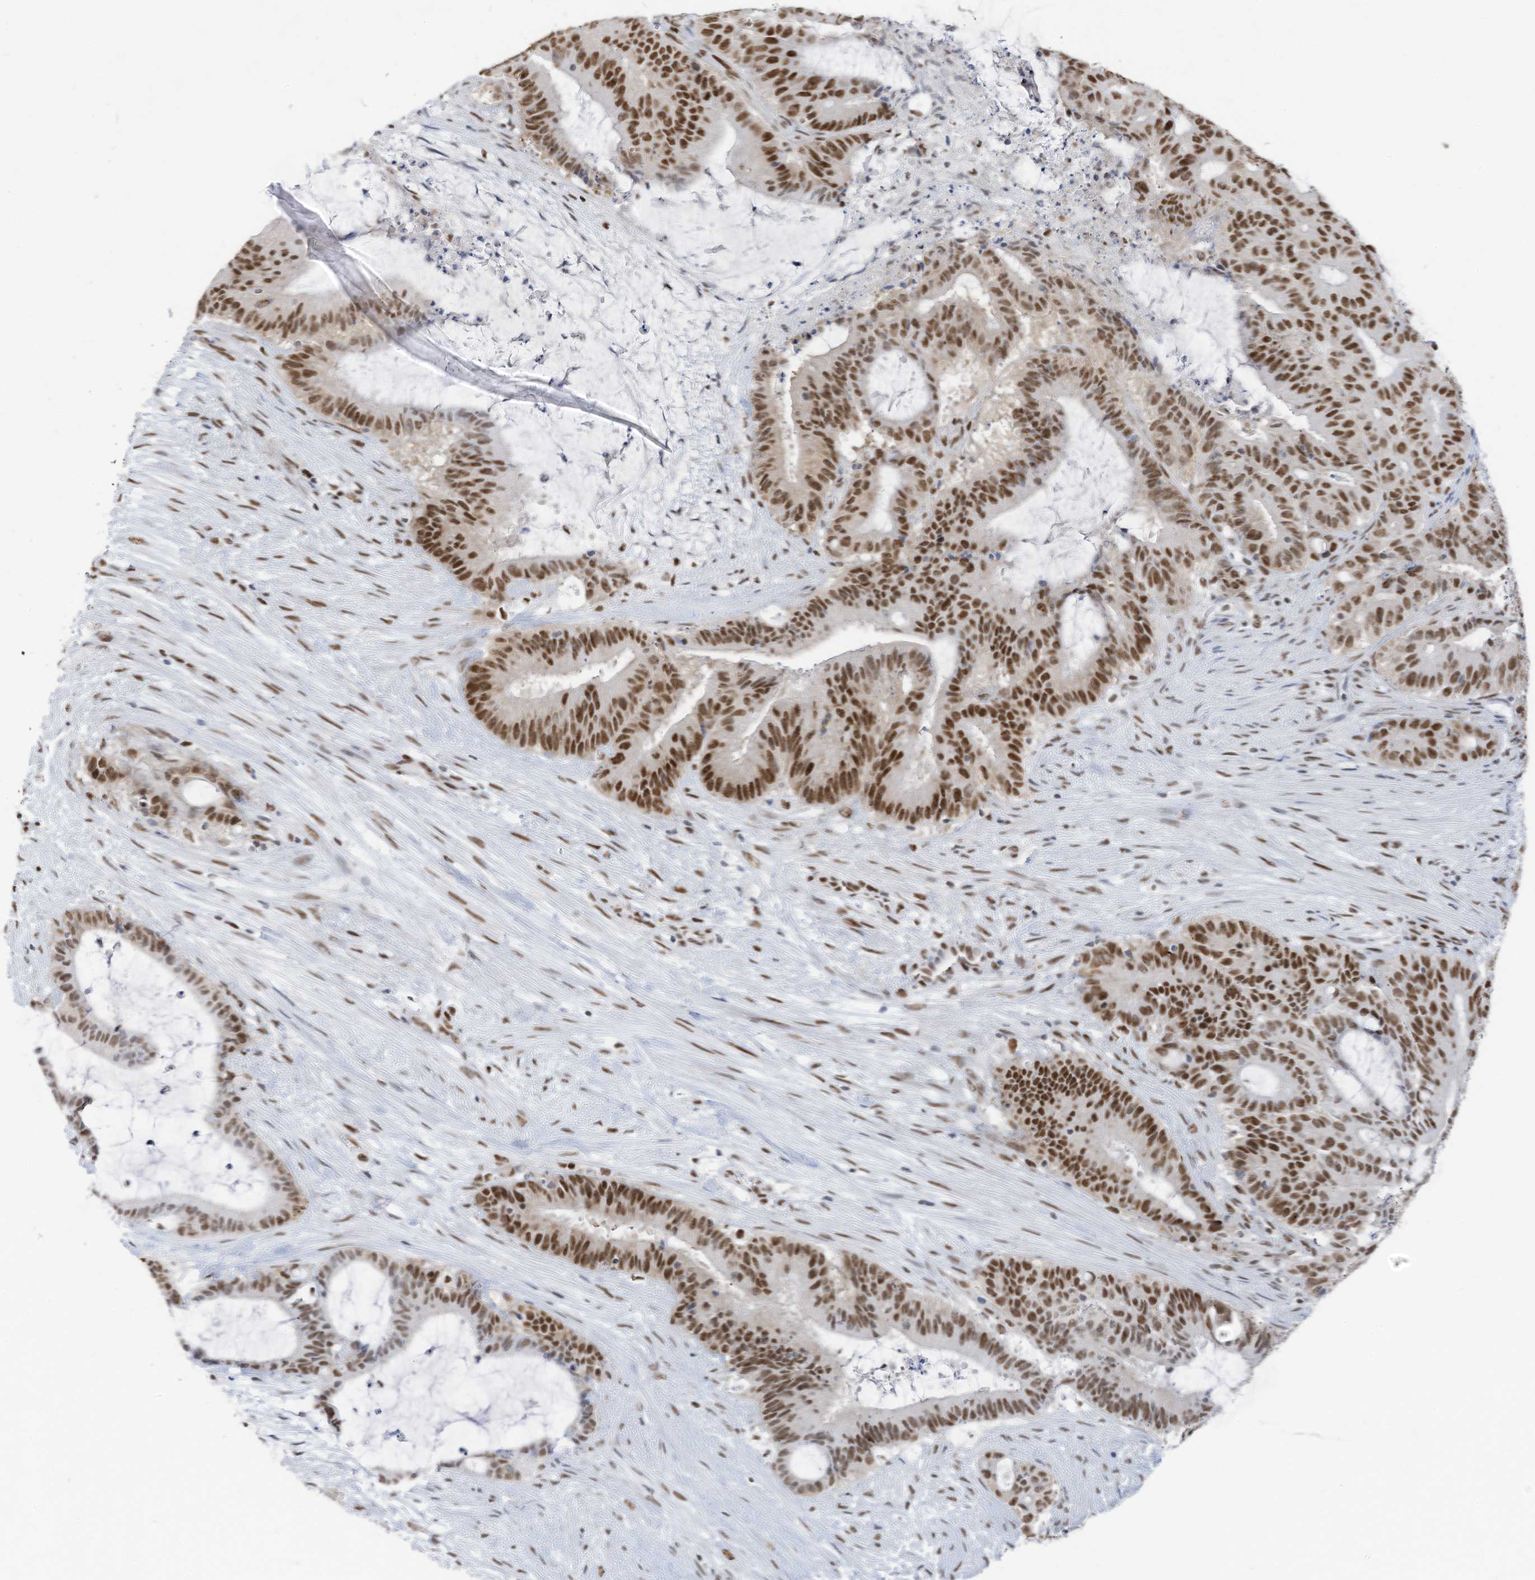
{"staining": {"intensity": "strong", "quantity": ">75%", "location": "nuclear"}, "tissue": "liver cancer", "cell_type": "Tumor cells", "image_type": "cancer", "snomed": [{"axis": "morphology", "description": "Normal tissue, NOS"}, {"axis": "morphology", "description": "Cholangiocarcinoma"}, {"axis": "topography", "description": "Liver"}, {"axis": "topography", "description": "Peripheral nerve tissue"}], "caption": "Human liver cholangiocarcinoma stained with a protein marker displays strong staining in tumor cells.", "gene": "KHSRP", "patient": {"sex": "female", "age": 73}}